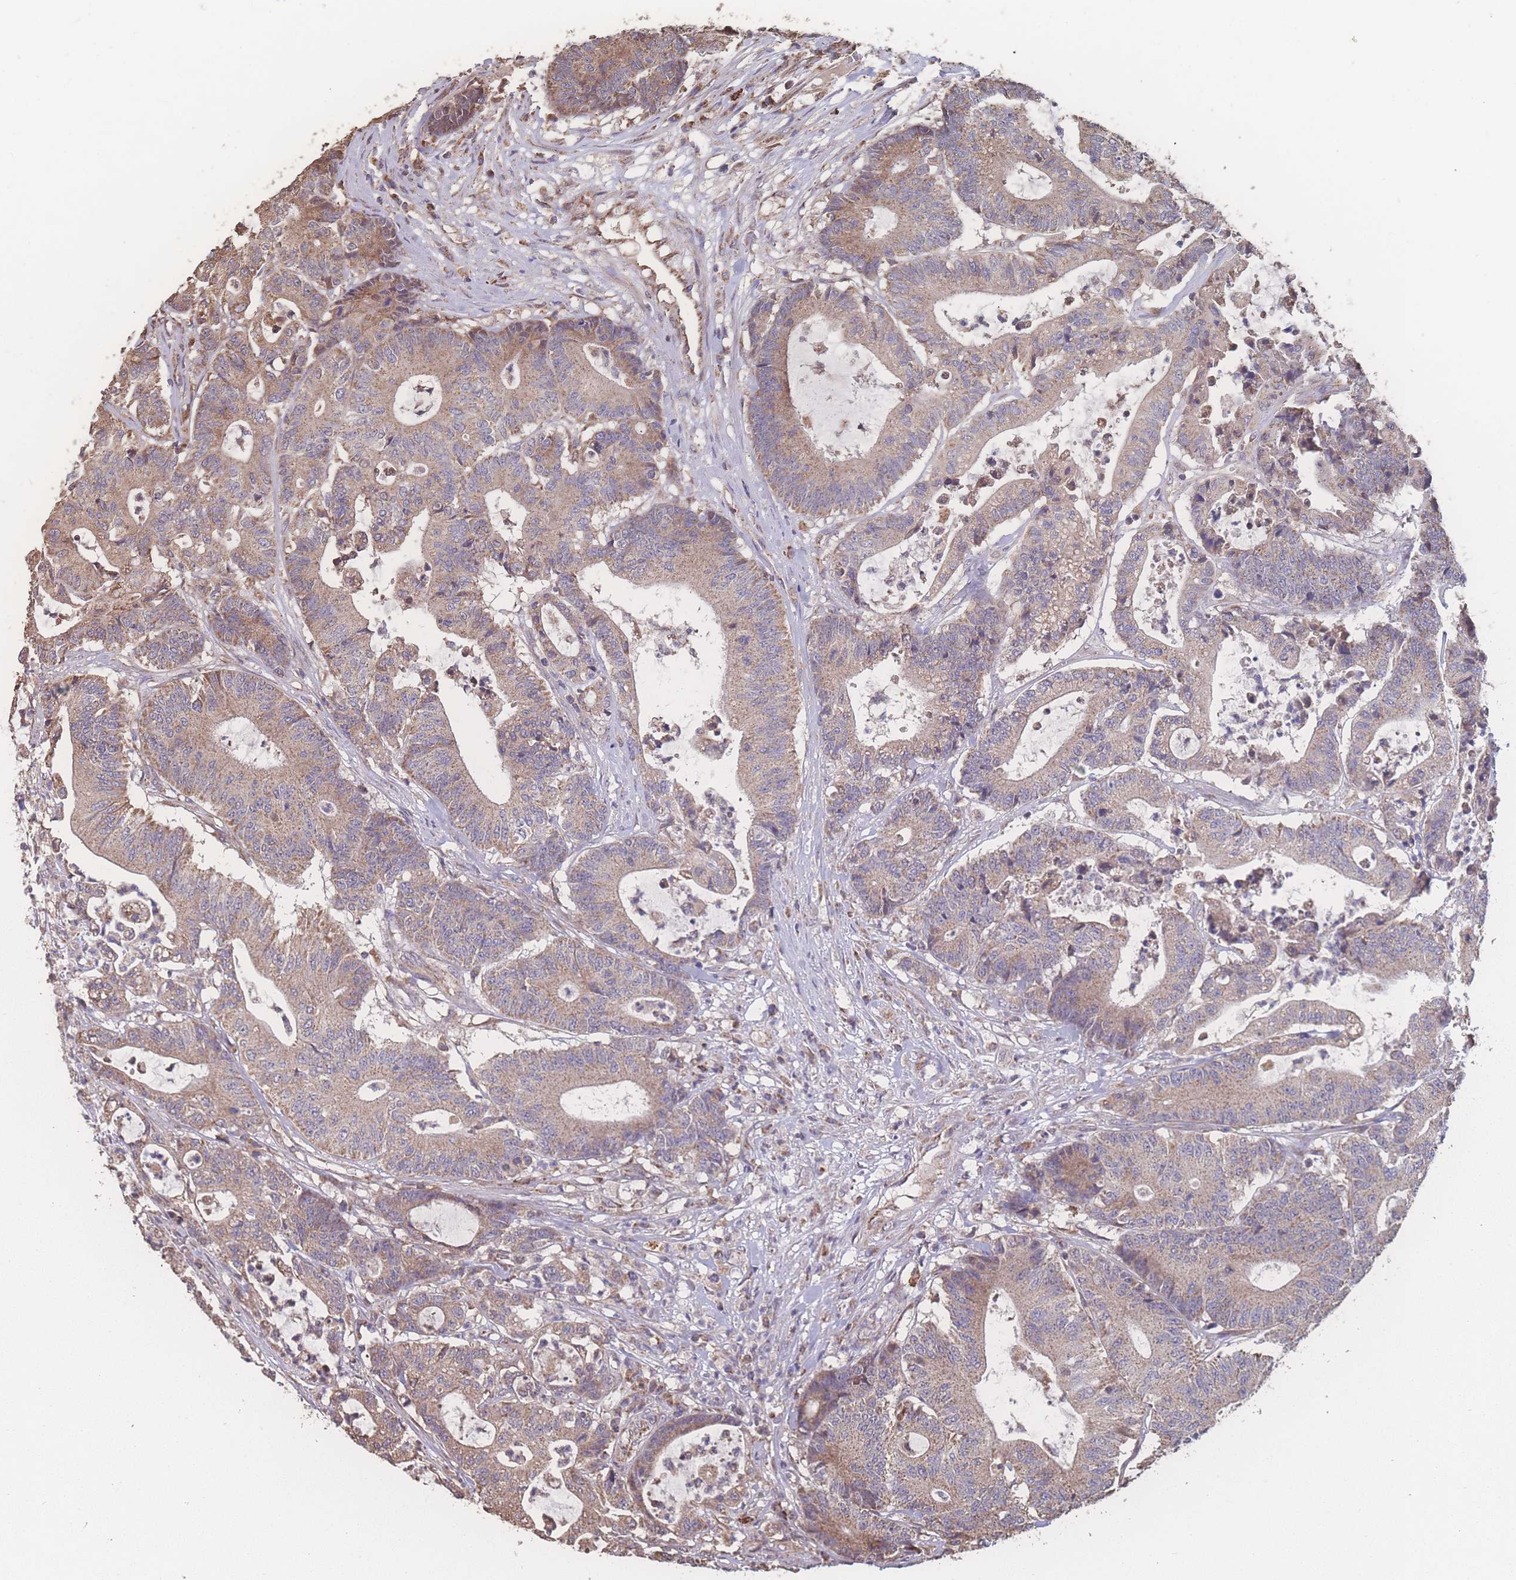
{"staining": {"intensity": "moderate", "quantity": ">75%", "location": "cytoplasmic/membranous"}, "tissue": "colorectal cancer", "cell_type": "Tumor cells", "image_type": "cancer", "snomed": [{"axis": "morphology", "description": "Adenocarcinoma, NOS"}, {"axis": "topography", "description": "Colon"}], "caption": "Colorectal cancer tissue exhibits moderate cytoplasmic/membranous staining in approximately >75% of tumor cells Using DAB (brown) and hematoxylin (blue) stains, captured at high magnification using brightfield microscopy.", "gene": "SGSM3", "patient": {"sex": "female", "age": 84}}